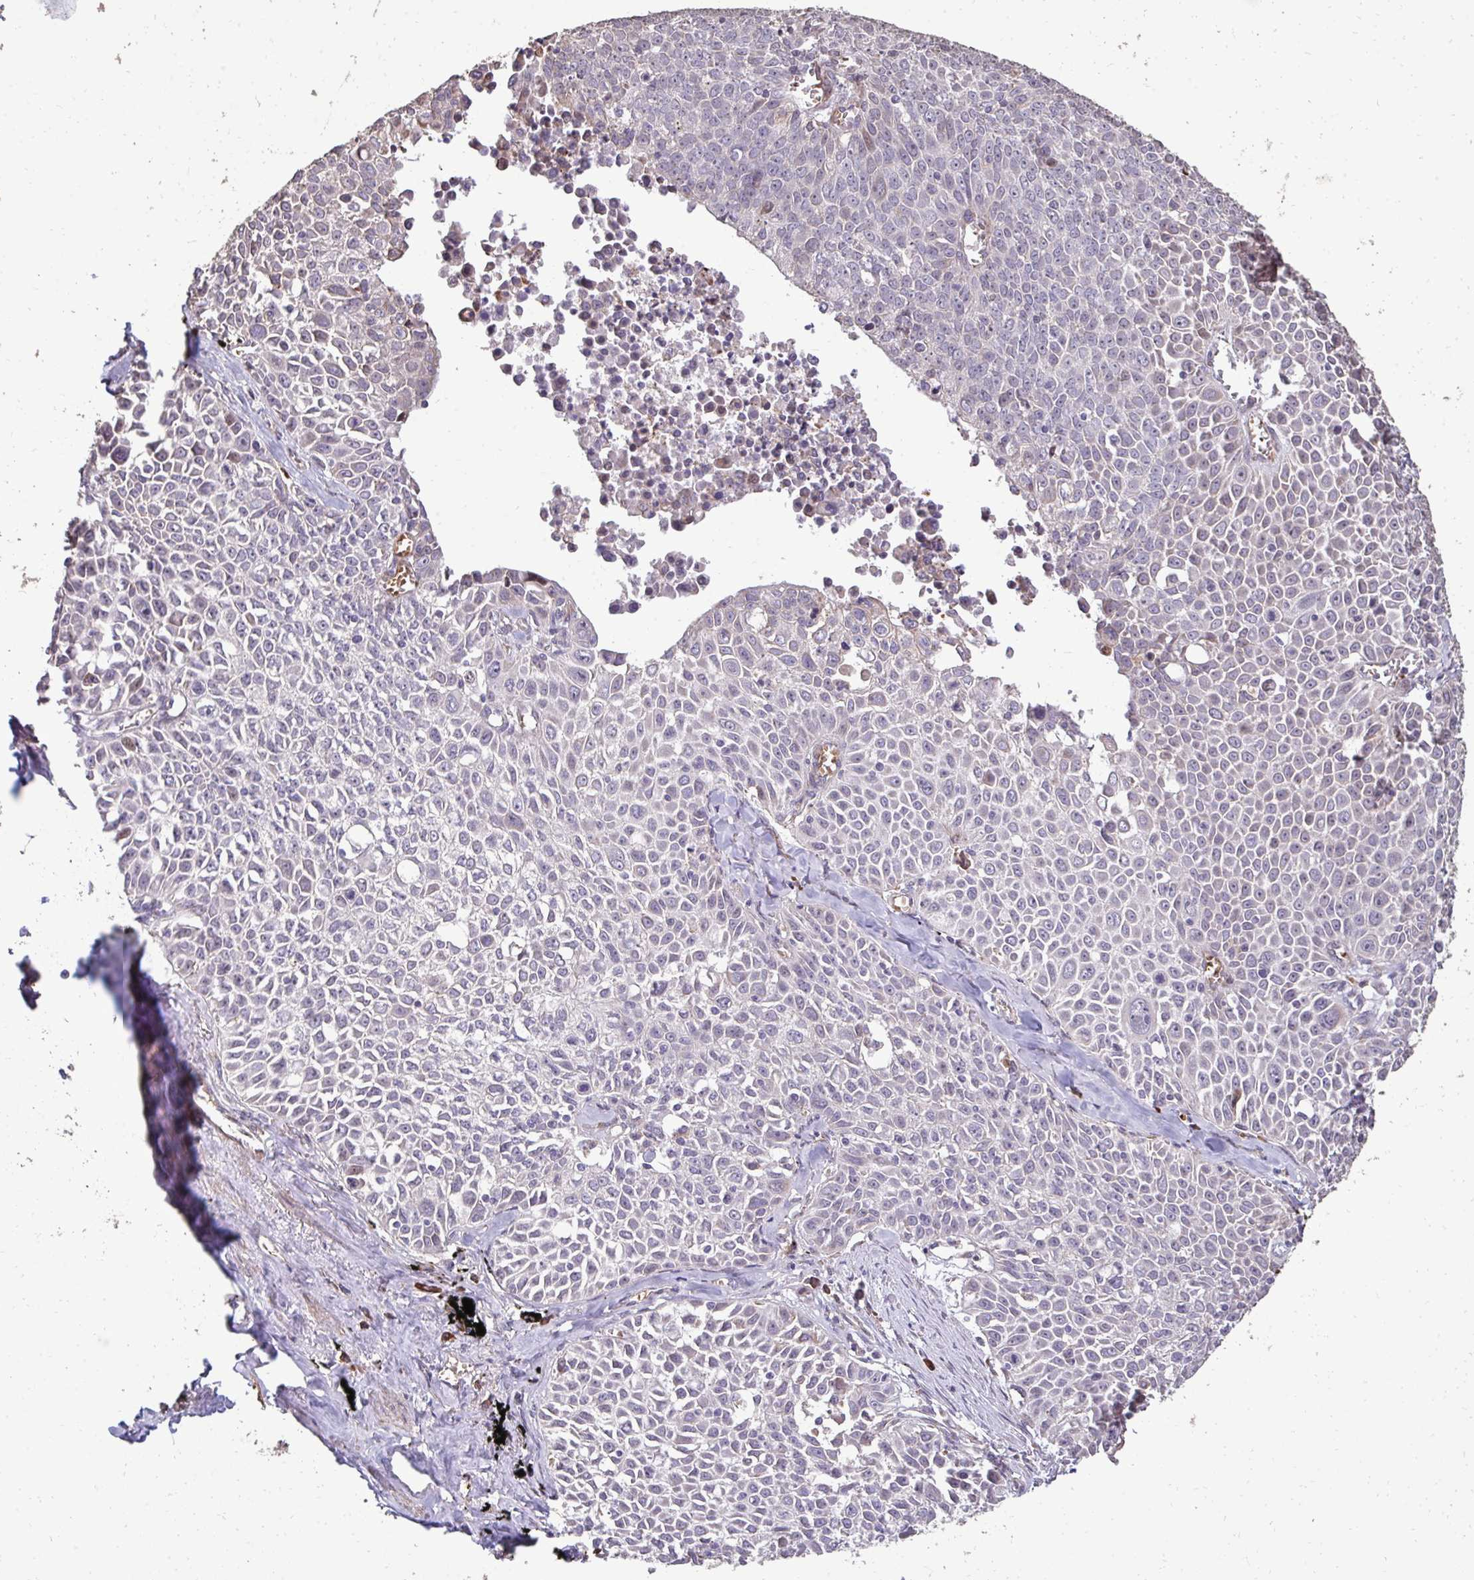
{"staining": {"intensity": "negative", "quantity": "none", "location": "none"}, "tissue": "lung cancer", "cell_type": "Tumor cells", "image_type": "cancer", "snomed": [{"axis": "morphology", "description": "Squamous cell carcinoma, NOS"}, {"axis": "morphology", "description": "Squamous cell carcinoma, metastatic, NOS"}, {"axis": "topography", "description": "Lymph node"}, {"axis": "topography", "description": "Lung"}], "caption": "Immunohistochemical staining of human squamous cell carcinoma (lung) displays no significant positivity in tumor cells. (Brightfield microscopy of DAB (3,3'-diaminobenzidine) immunohistochemistry at high magnification).", "gene": "FIBCD1", "patient": {"sex": "female", "age": 62}}